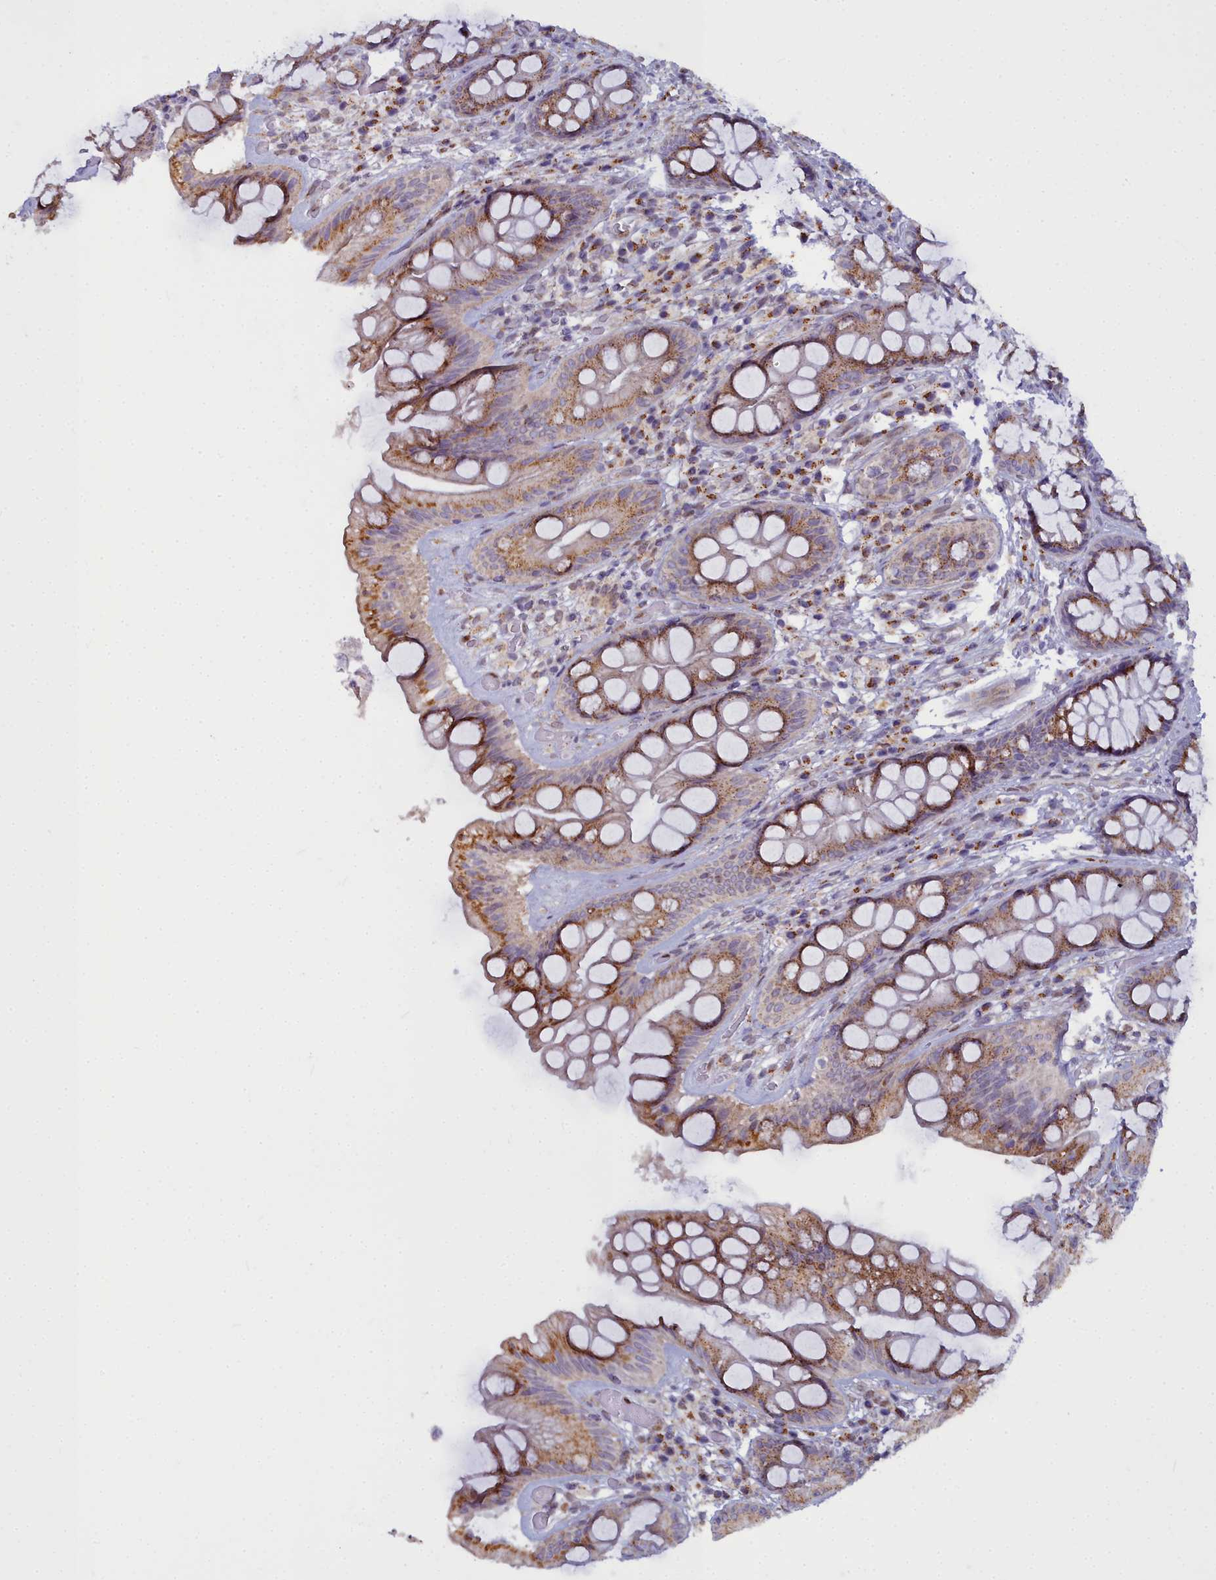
{"staining": {"intensity": "moderate", "quantity": ">75%", "location": "cytoplasmic/membranous"}, "tissue": "rectum", "cell_type": "Glandular cells", "image_type": "normal", "snomed": [{"axis": "morphology", "description": "Normal tissue, NOS"}, {"axis": "topography", "description": "Rectum"}], "caption": "DAB immunohistochemical staining of unremarkable human rectum exhibits moderate cytoplasmic/membranous protein expression in about >75% of glandular cells.", "gene": "WDPCP", "patient": {"sex": "male", "age": 74}}